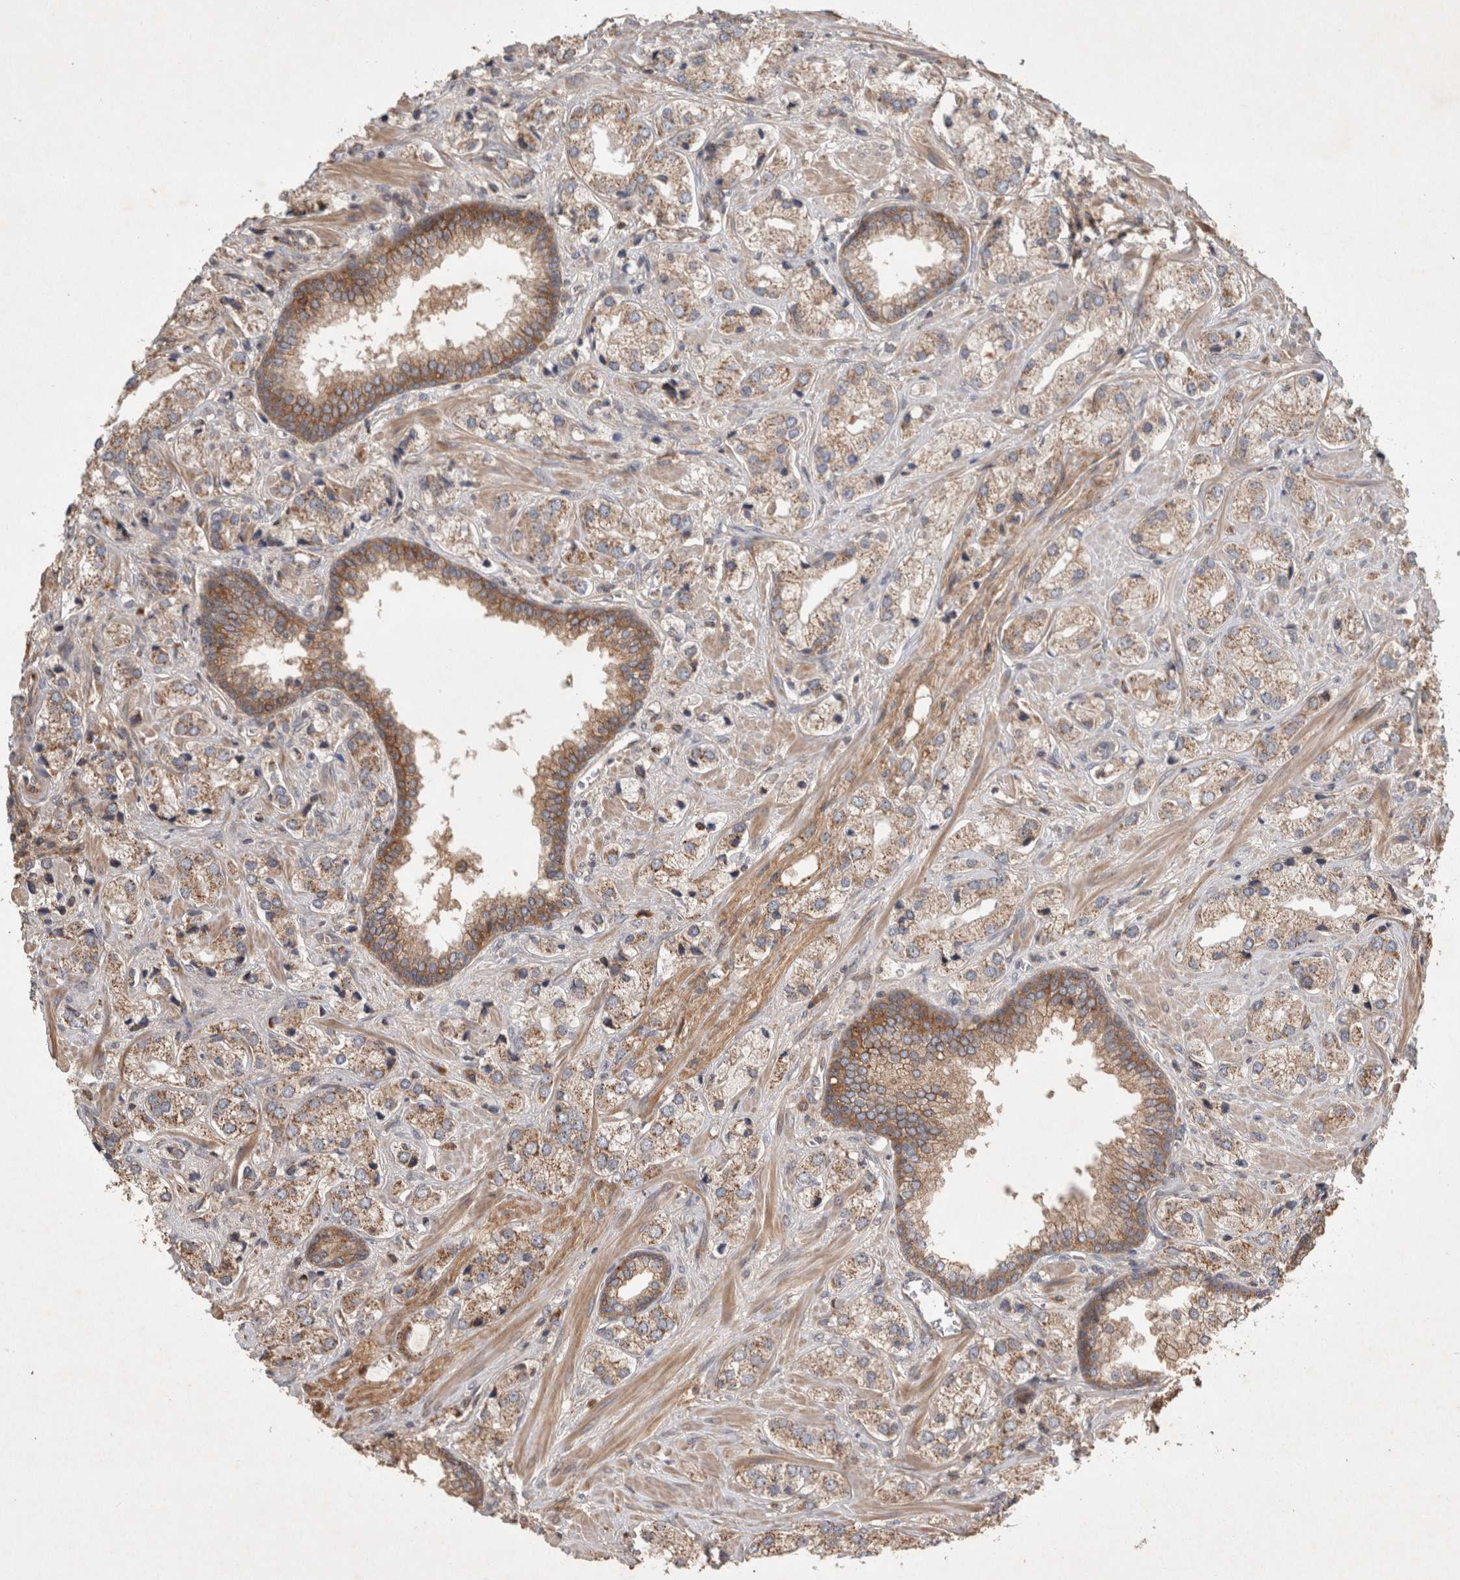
{"staining": {"intensity": "weak", "quantity": ">75%", "location": "cytoplasmic/membranous"}, "tissue": "prostate cancer", "cell_type": "Tumor cells", "image_type": "cancer", "snomed": [{"axis": "morphology", "description": "Adenocarcinoma, High grade"}, {"axis": "topography", "description": "Prostate"}], "caption": "This is an image of immunohistochemistry (IHC) staining of high-grade adenocarcinoma (prostate), which shows weak positivity in the cytoplasmic/membranous of tumor cells.", "gene": "SERAC1", "patient": {"sex": "male", "age": 66}}